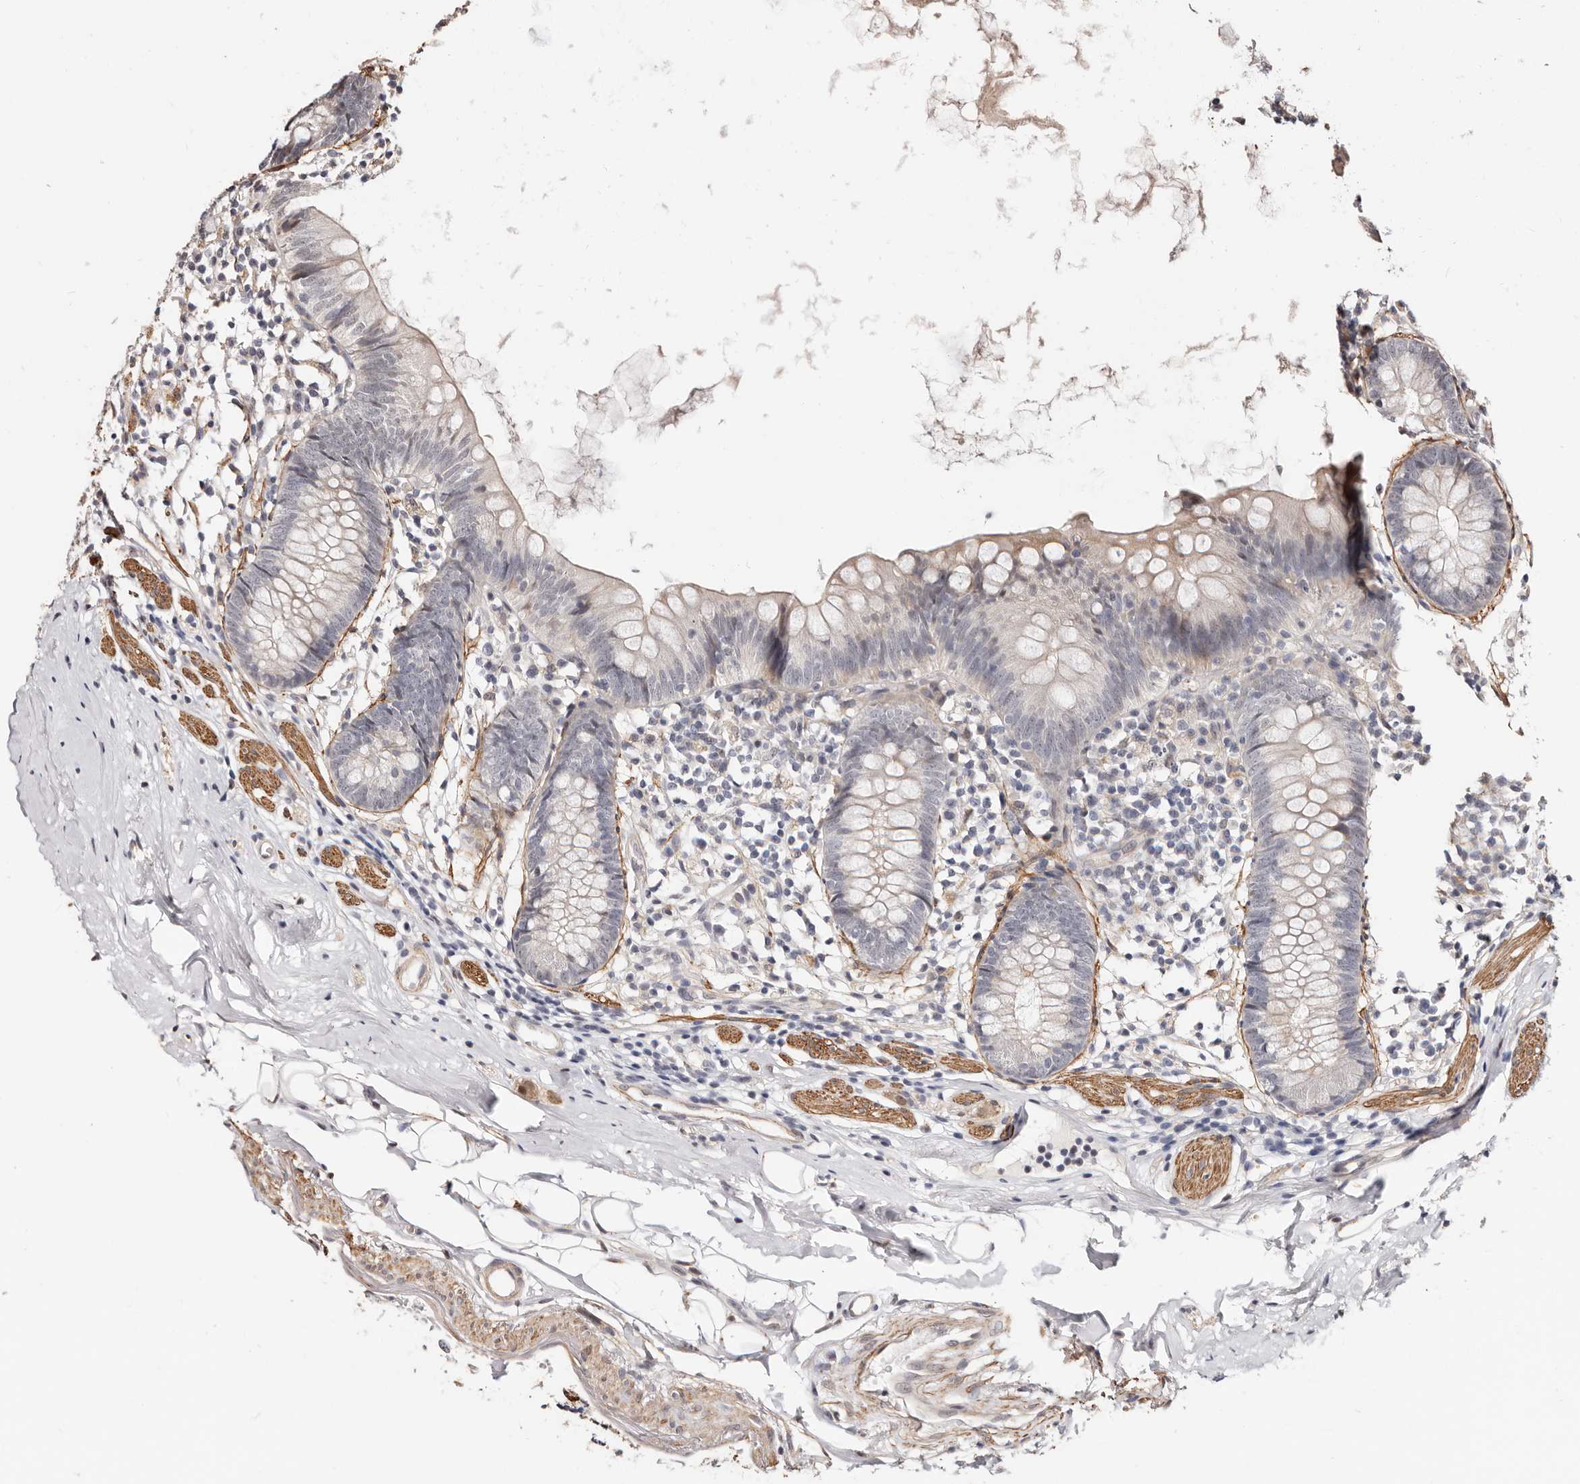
{"staining": {"intensity": "weak", "quantity": "<25%", "location": "cytoplasmic/membranous"}, "tissue": "appendix", "cell_type": "Glandular cells", "image_type": "normal", "snomed": [{"axis": "morphology", "description": "Normal tissue, NOS"}, {"axis": "topography", "description": "Appendix"}], "caption": "Human appendix stained for a protein using immunohistochemistry shows no positivity in glandular cells.", "gene": "TRIP13", "patient": {"sex": "female", "age": 62}}